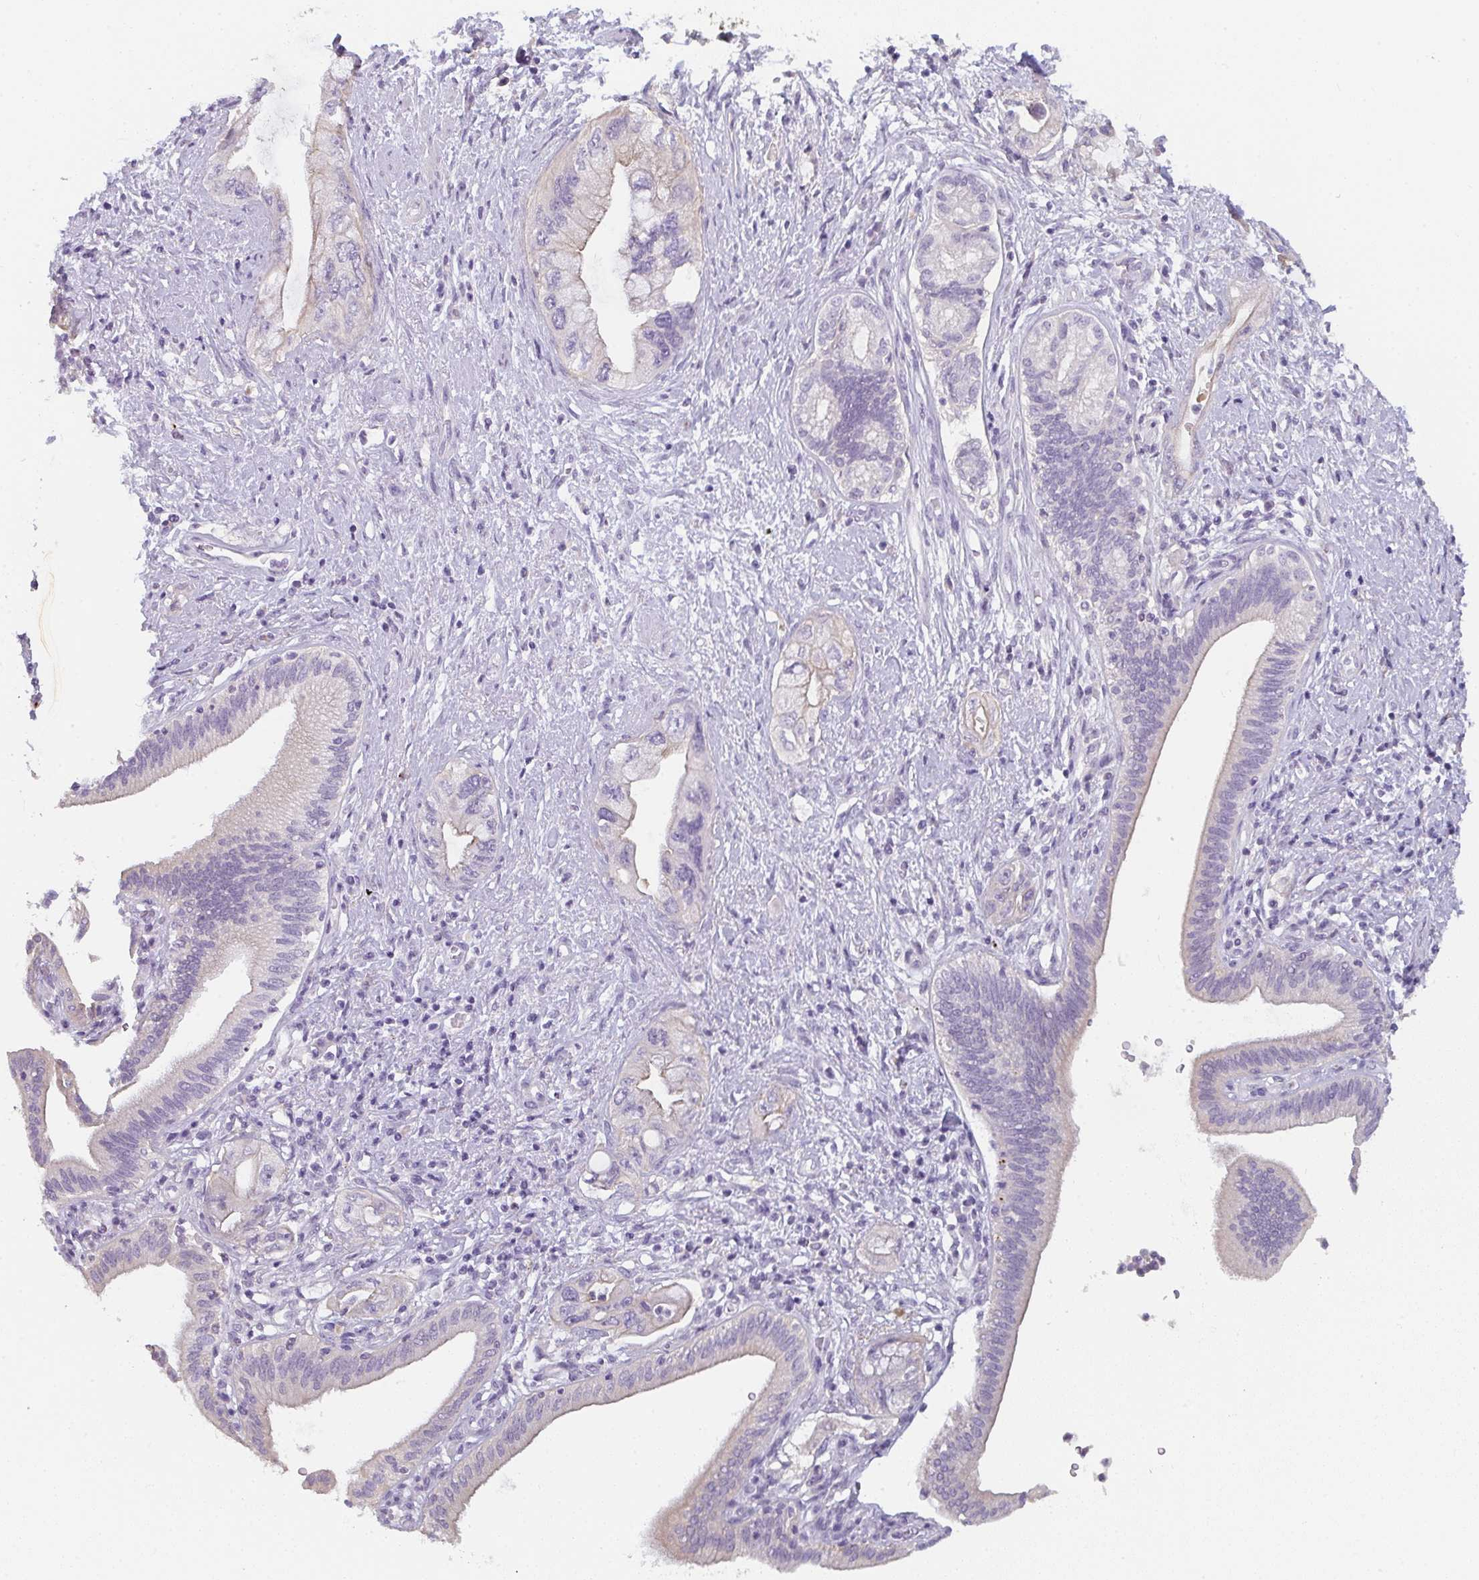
{"staining": {"intensity": "negative", "quantity": "none", "location": "none"}, "tissue": "pancreatic cancer", "cell_type": "Tumor cells", "image_type": "cancer", "snomed": [{"axis": "morphology", "description": "Adenocarcinoma, NOS"}, {"axis": "topography", "description": "Pancreas"}], "caption": "An immunohistochemistry photomicrograph of pancreatic cancer (adenocarcinoma) is shown. There is no staining in tumor cells of pancreatic cancer (adenocarcinoma). The staining is performed using DAB (3,3'-diaminobenzidine) brown chromogen with nuclei counter-stained in using hematoxylin.", "gene": "C1QTNF8", "patient": {"sex": "female", "age": 73}}